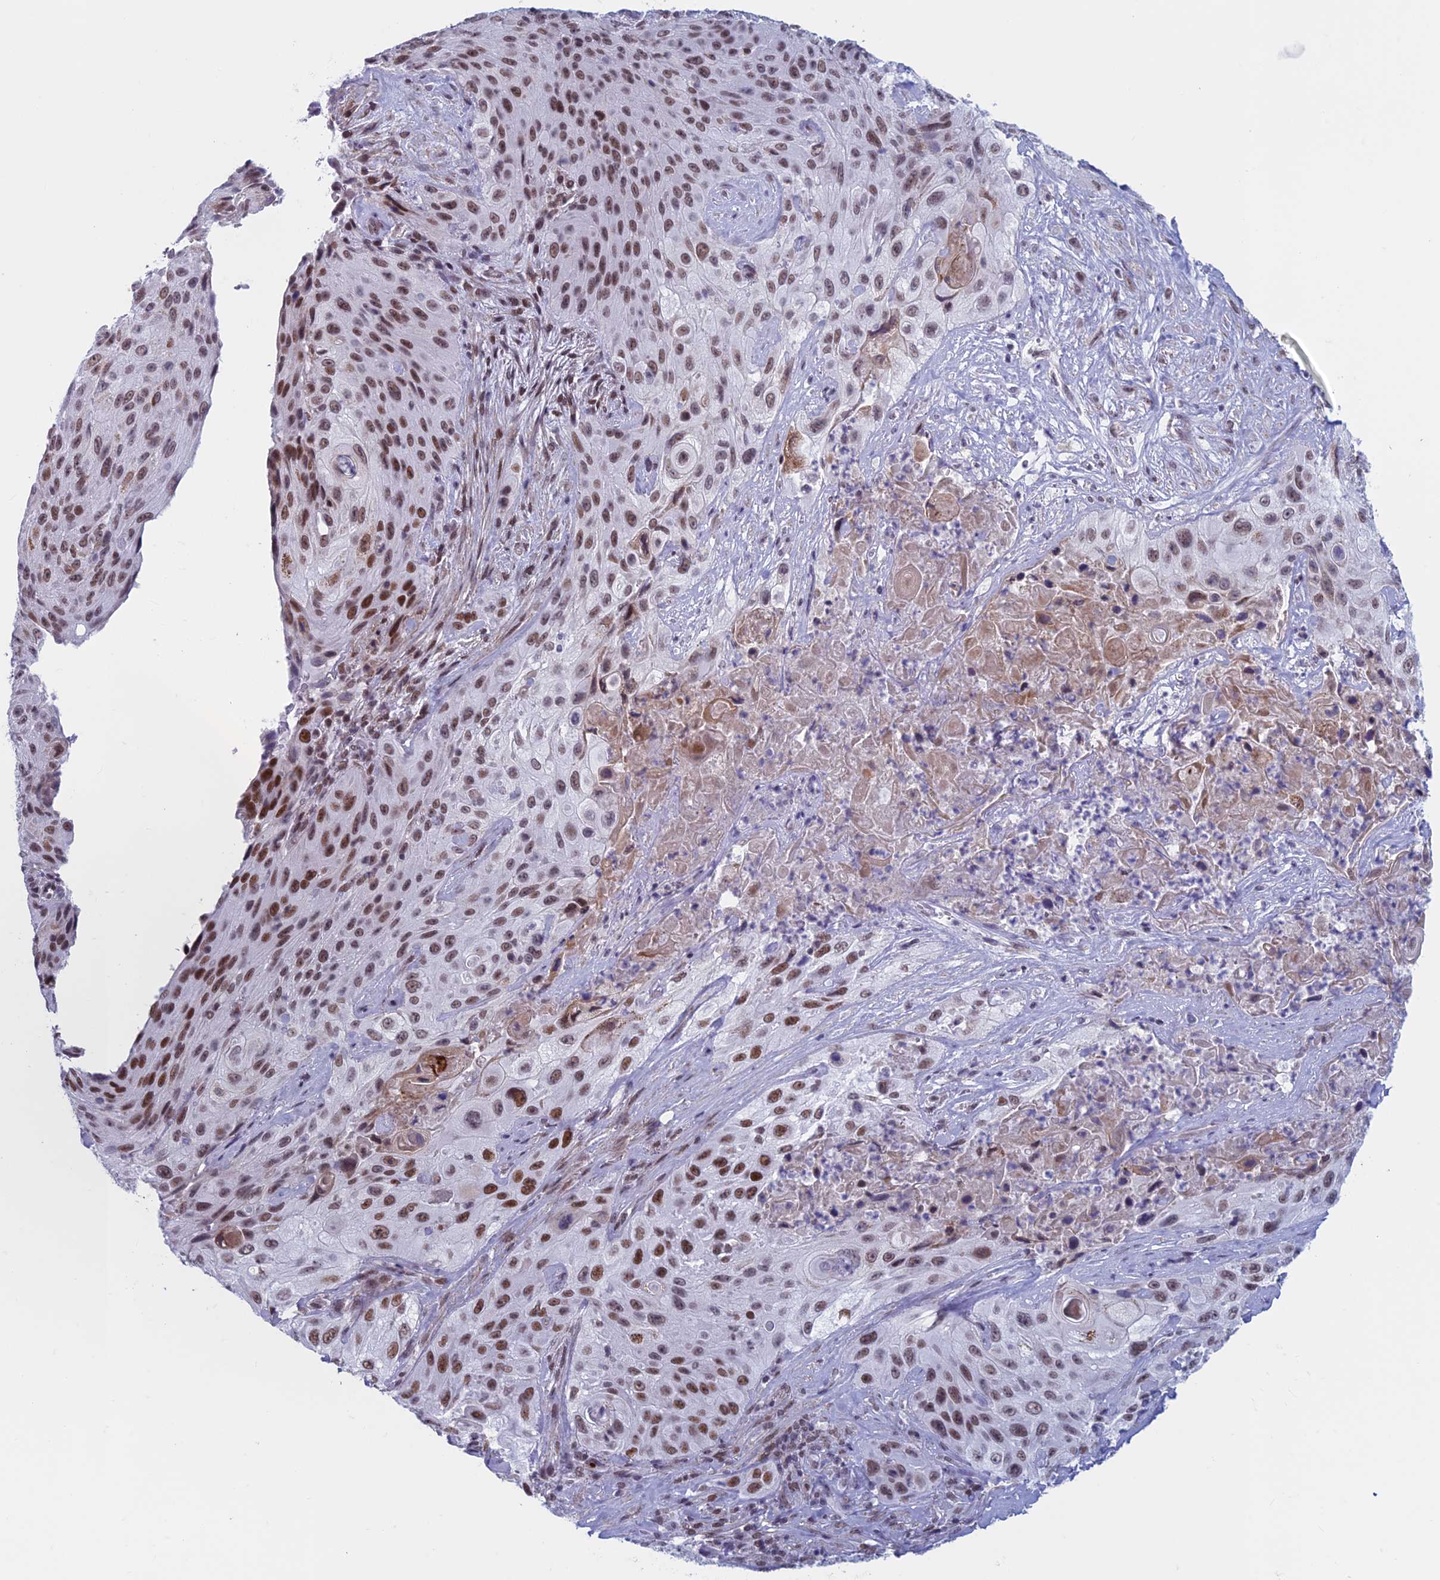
{"staining": {"intensity": "moderate", "quantity": ">75%", "location": "nuclear"}, "tissue": "cervical cancer", "cell_type": "Tumor cells", "image_type": "cancer", "snomed": [{"axis": "morphology", "description": "Squamous cell carcinoma, NOS"}, {"axis": "topography", "description": "Cervix"}], "caption": "Immunohistochemical staining of human cervical cancer (squamous cell carcinoma) demonstrates moderate nuclear protein staining in about >75% of tumor cells.", "gene": "ASH2L", "patient": {"sex": "female", "age": 42}}